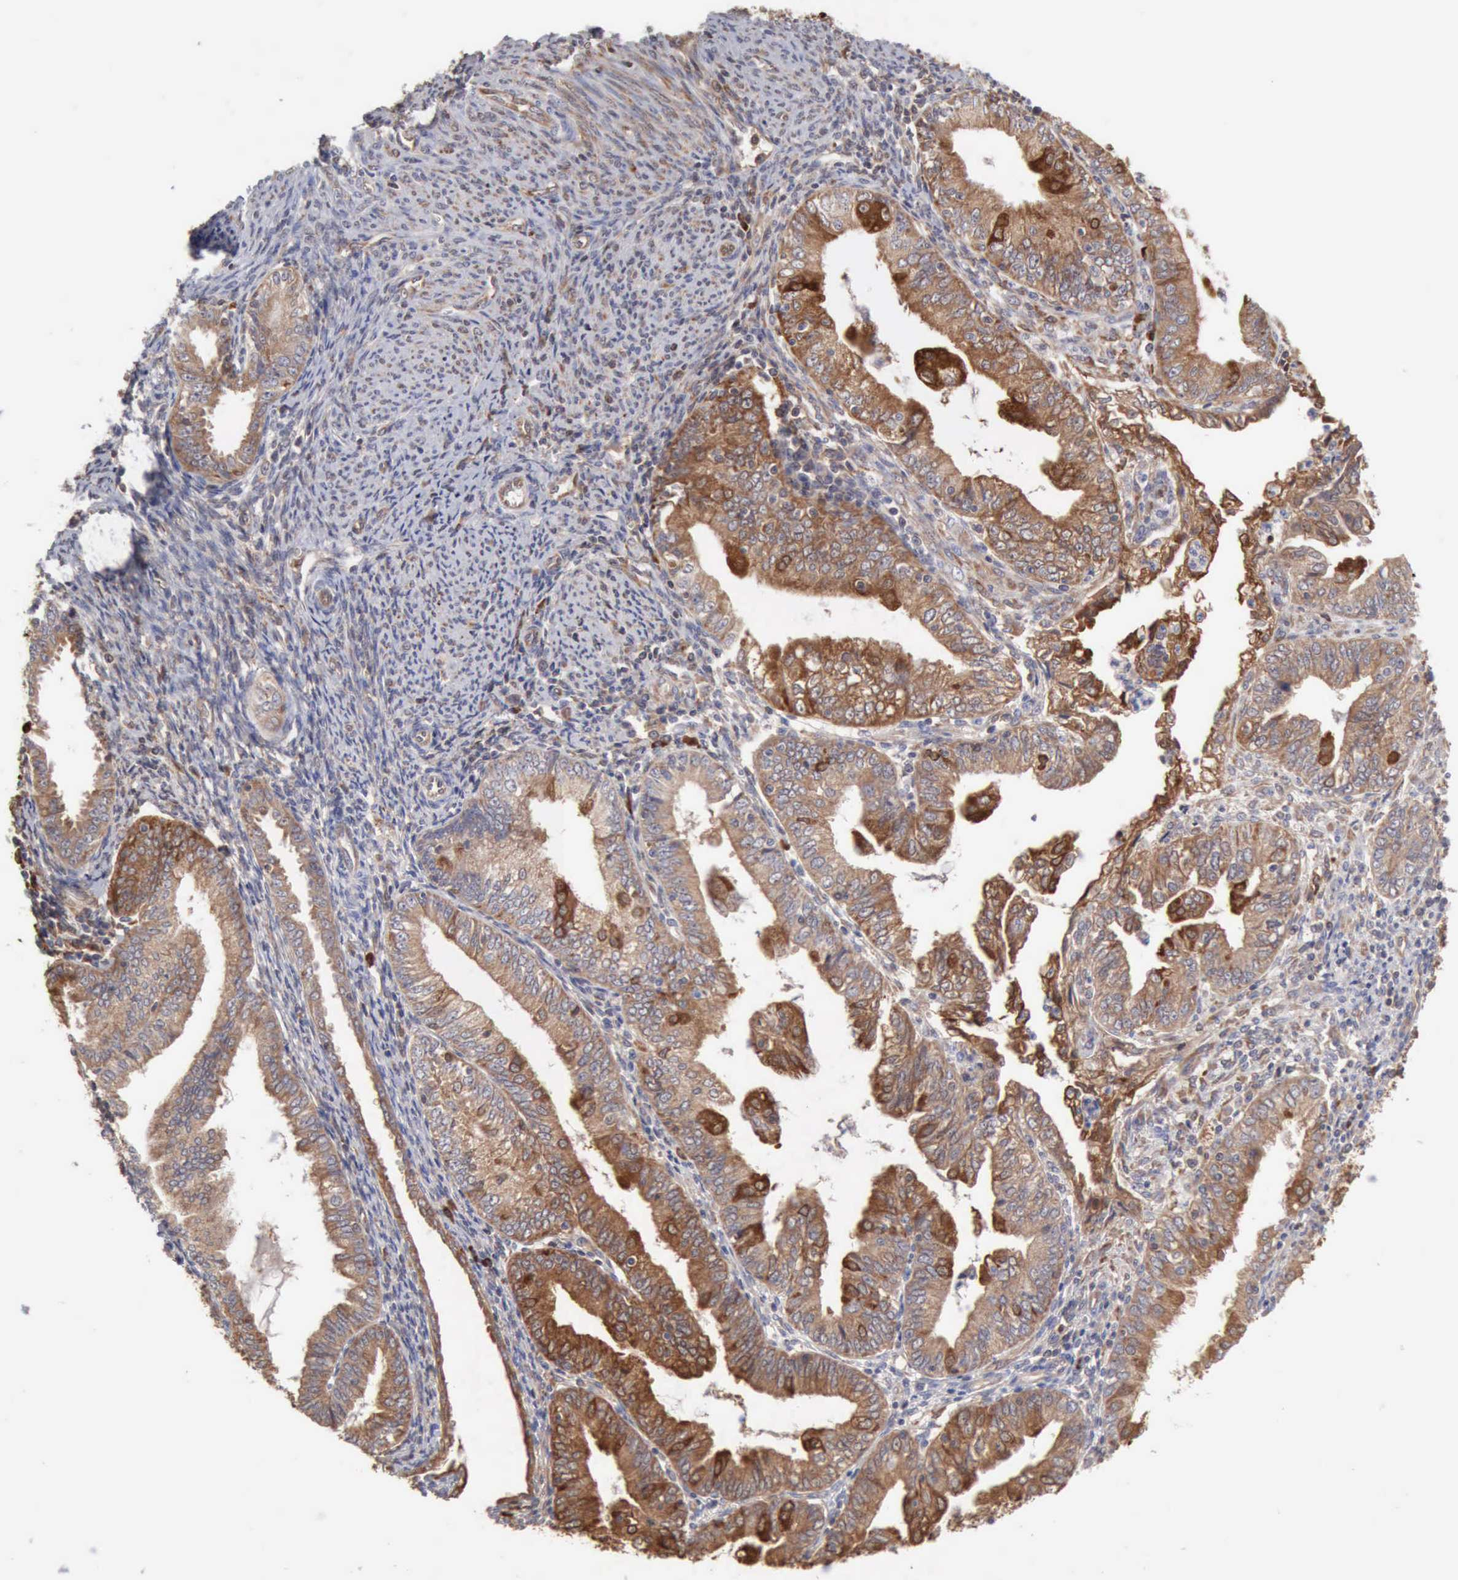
{"staining": {"intensity": "strong", "quantity": ">75%", "location": "cytoplasmic/membranous"}, "tissue": "endometrial cancer", "cell_type": "Tumor cells", "image_type": "cancer", "snomed": [{"axis": "morphology", "description": "Adenocarcinoma, NOS"}, {"axis": "topography", "description": "Endometrium"}], "caption": "There is high levels of strong cytoplasmic/membranous staining in tumor cells of adenocarcinoma (endometrial), as demonstrated by immunohistochemical staining (brown color).", "gene": "APOL2", "patient": {"sex": "female", "age": 55}}